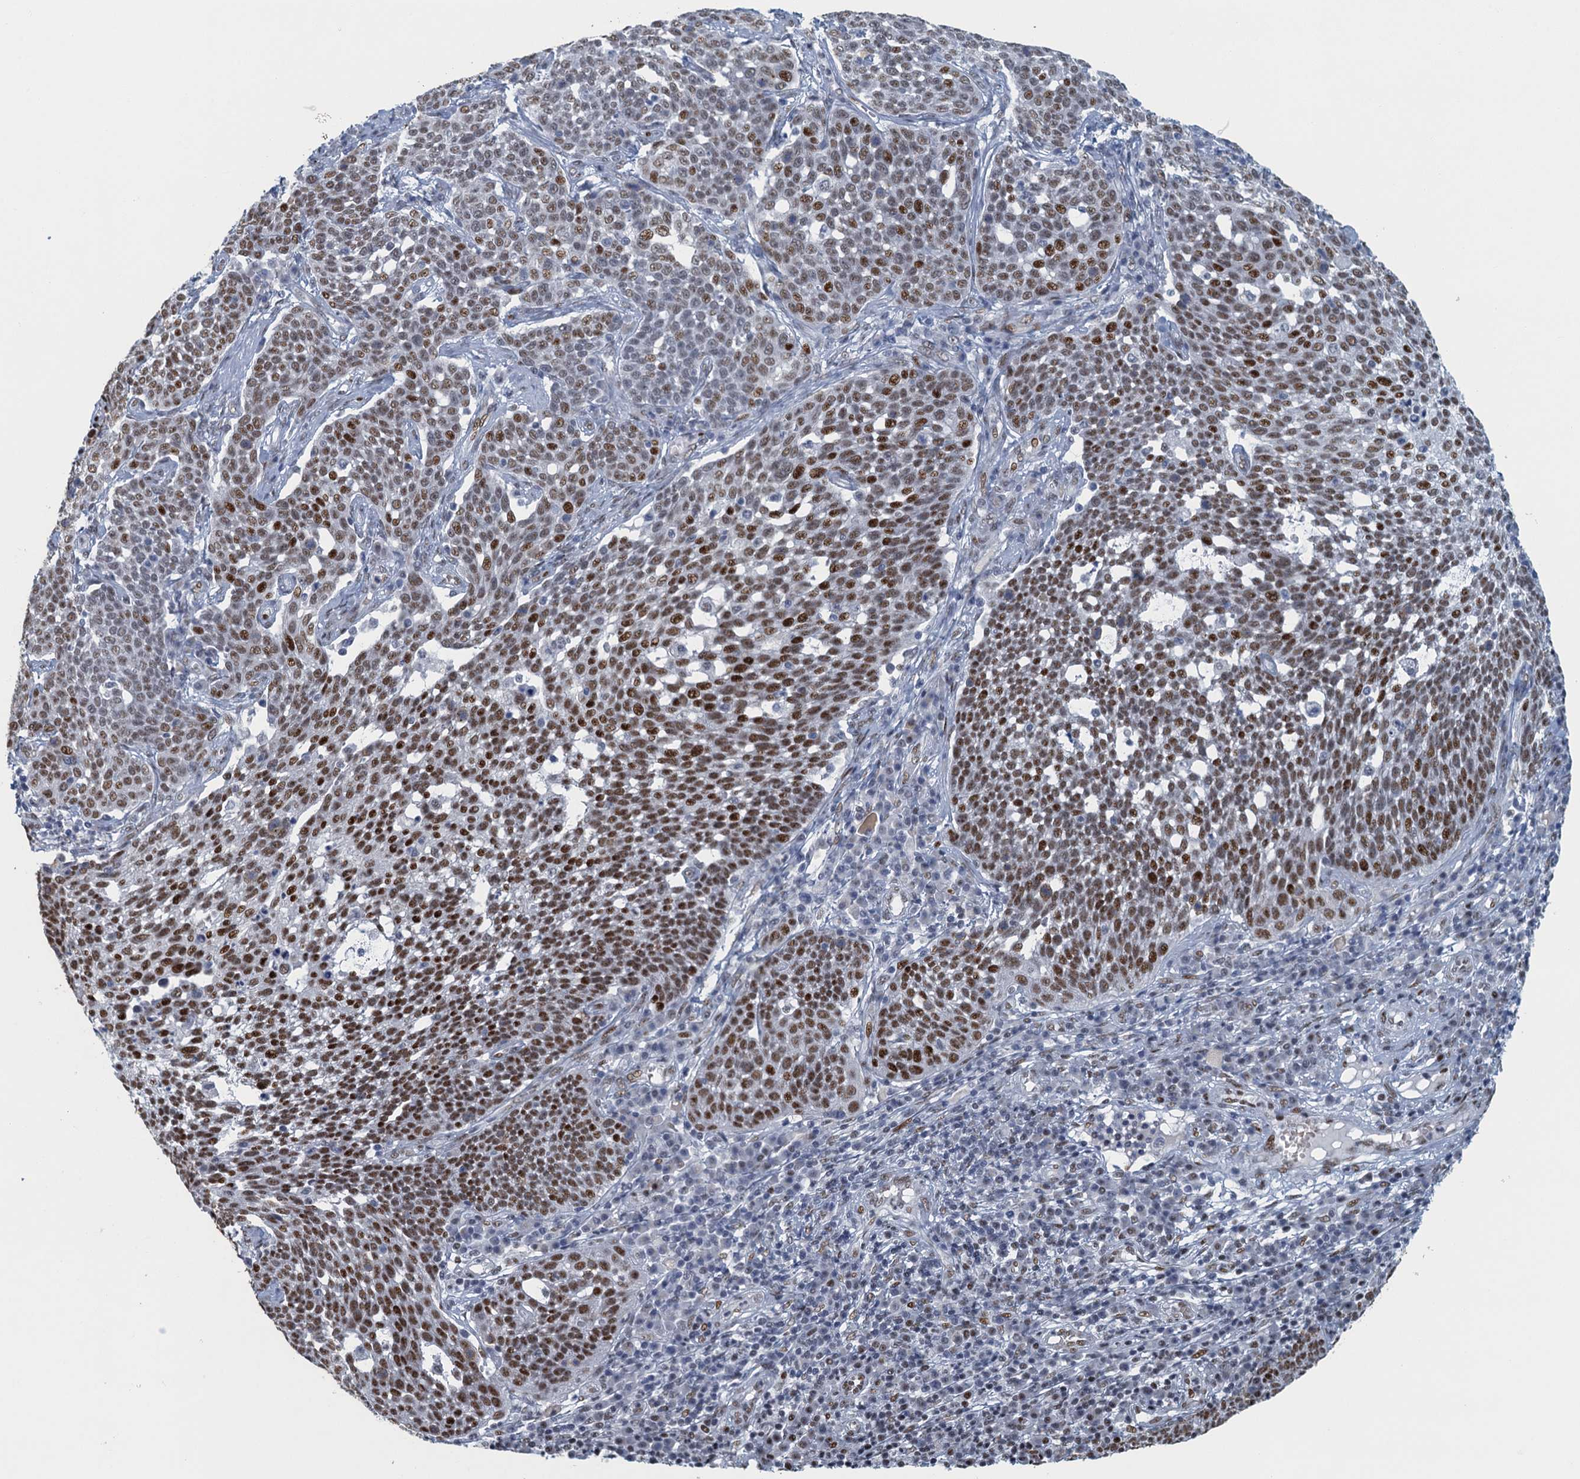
{"staining": {"intensity": "moderate", "quantity": ">75%", "location": "nuclear"}, "tissue": "cervical cancer", "cell_type": "Tumor cells", "image_type": "cancer", "snomed": [{"axis": "morphology", "description": "Squamous cell carcinoma, NOS"}, {"axis": "topography", "description": "Cervix"}], "caption": "Protein staining of cervical cancer tissue displays moderate nuclear positivity in approximately >75% of tumor cells. (Brightfield microscopy of DAB IHC at high magnification).", "gene": "TTLL9", "patient": {"sex": "female", "age": 34}}